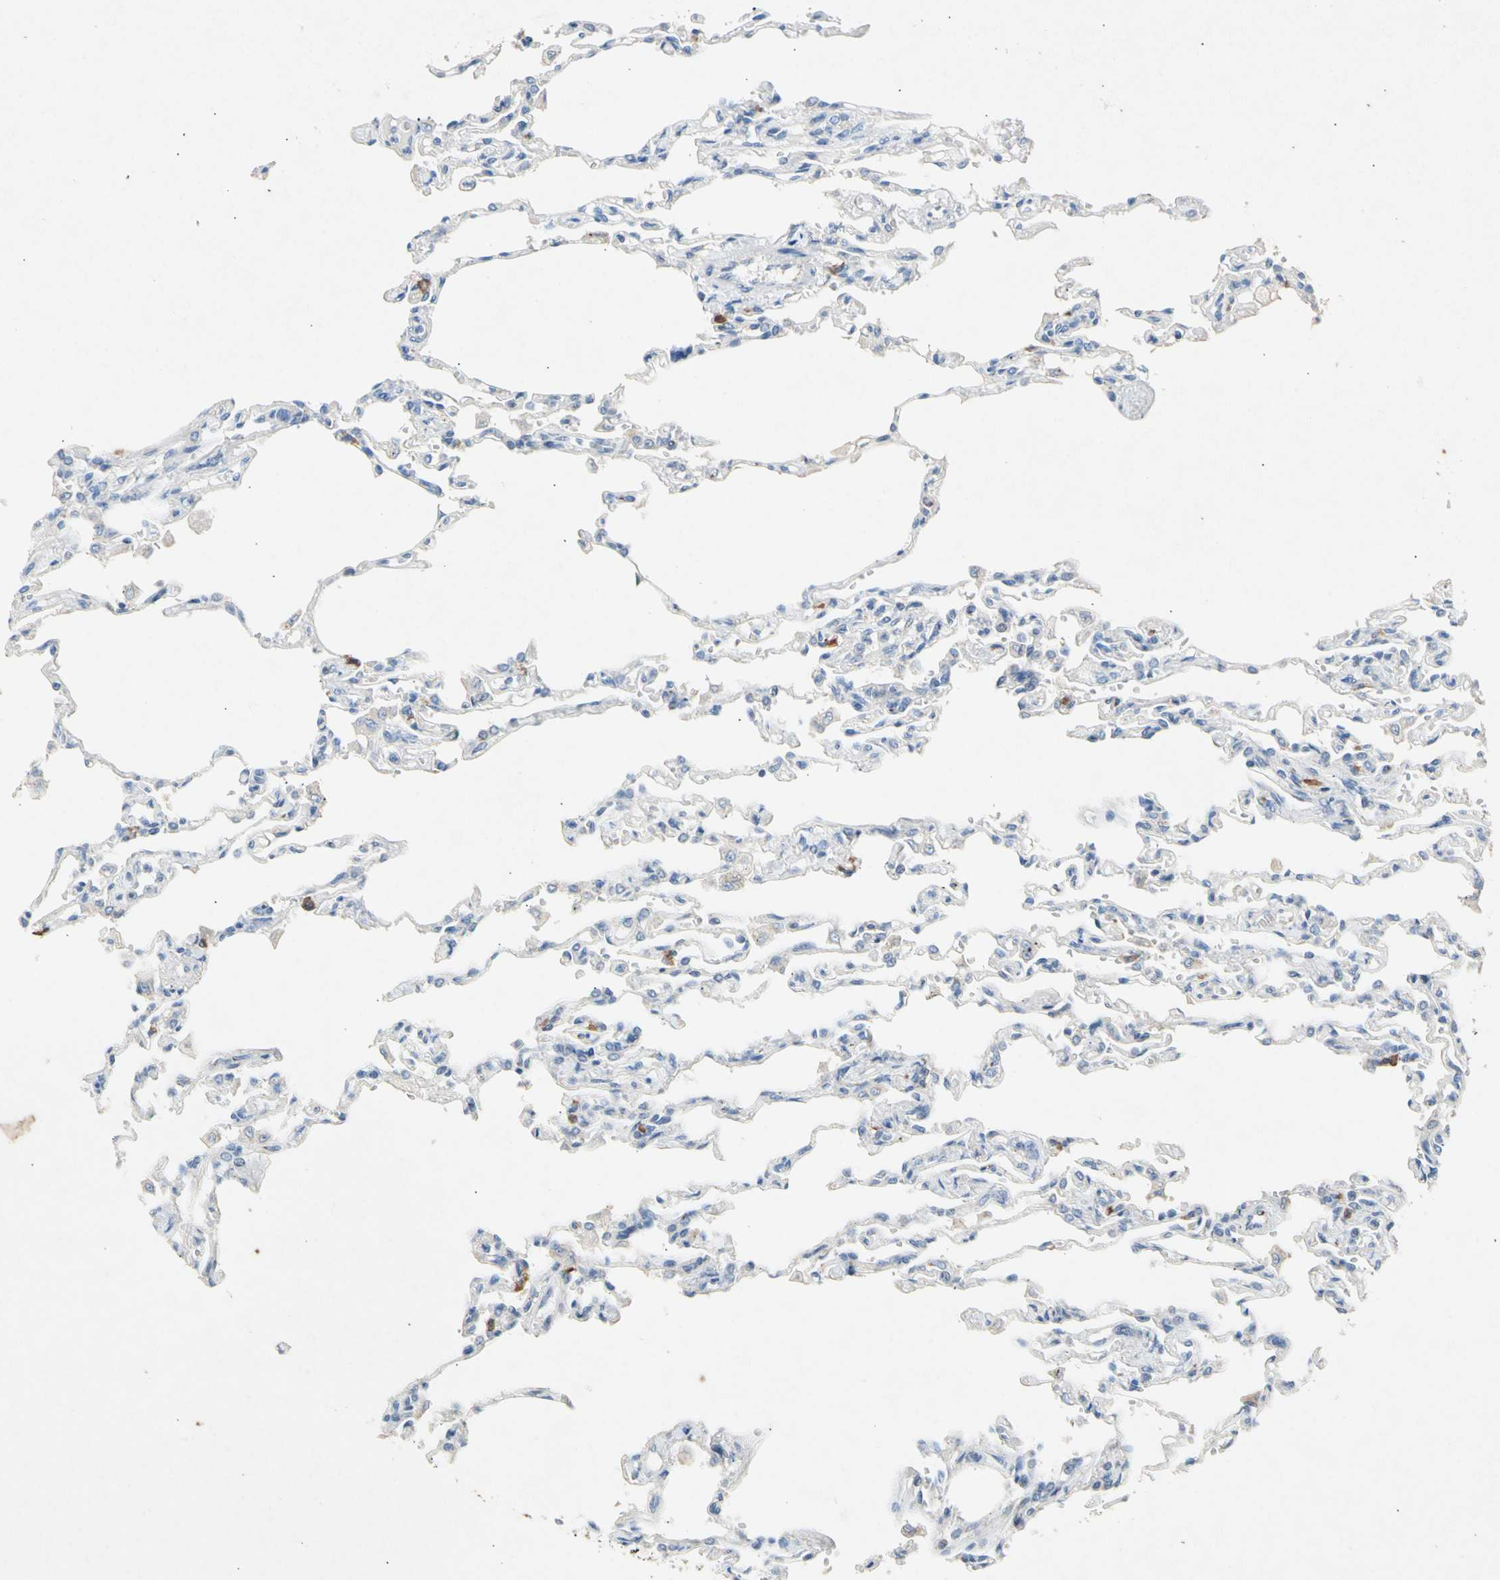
{"staining": {"intensity": "negative", "quantity": "none", "location": "none"}, "tissue": "lung", "cell_type": "Alveolar cells", "image_type": "normal", "snomed": [{"axis": "morphology", "description": "Normal tissue, NOS"}, {"axis": "topography", "description": "Lung"}], "caption": "High magnification brightfield microscopy of normal lung stained with DAB (3,3'-diaminobenzidine) (brown) and counterstained with hematoxylin (blue): alveolar cells show no significant staining. (DAB immunohistochemistry, high magnification).", "gene": "GASK1B", "patient": {"sex": "male", "age": 21}}